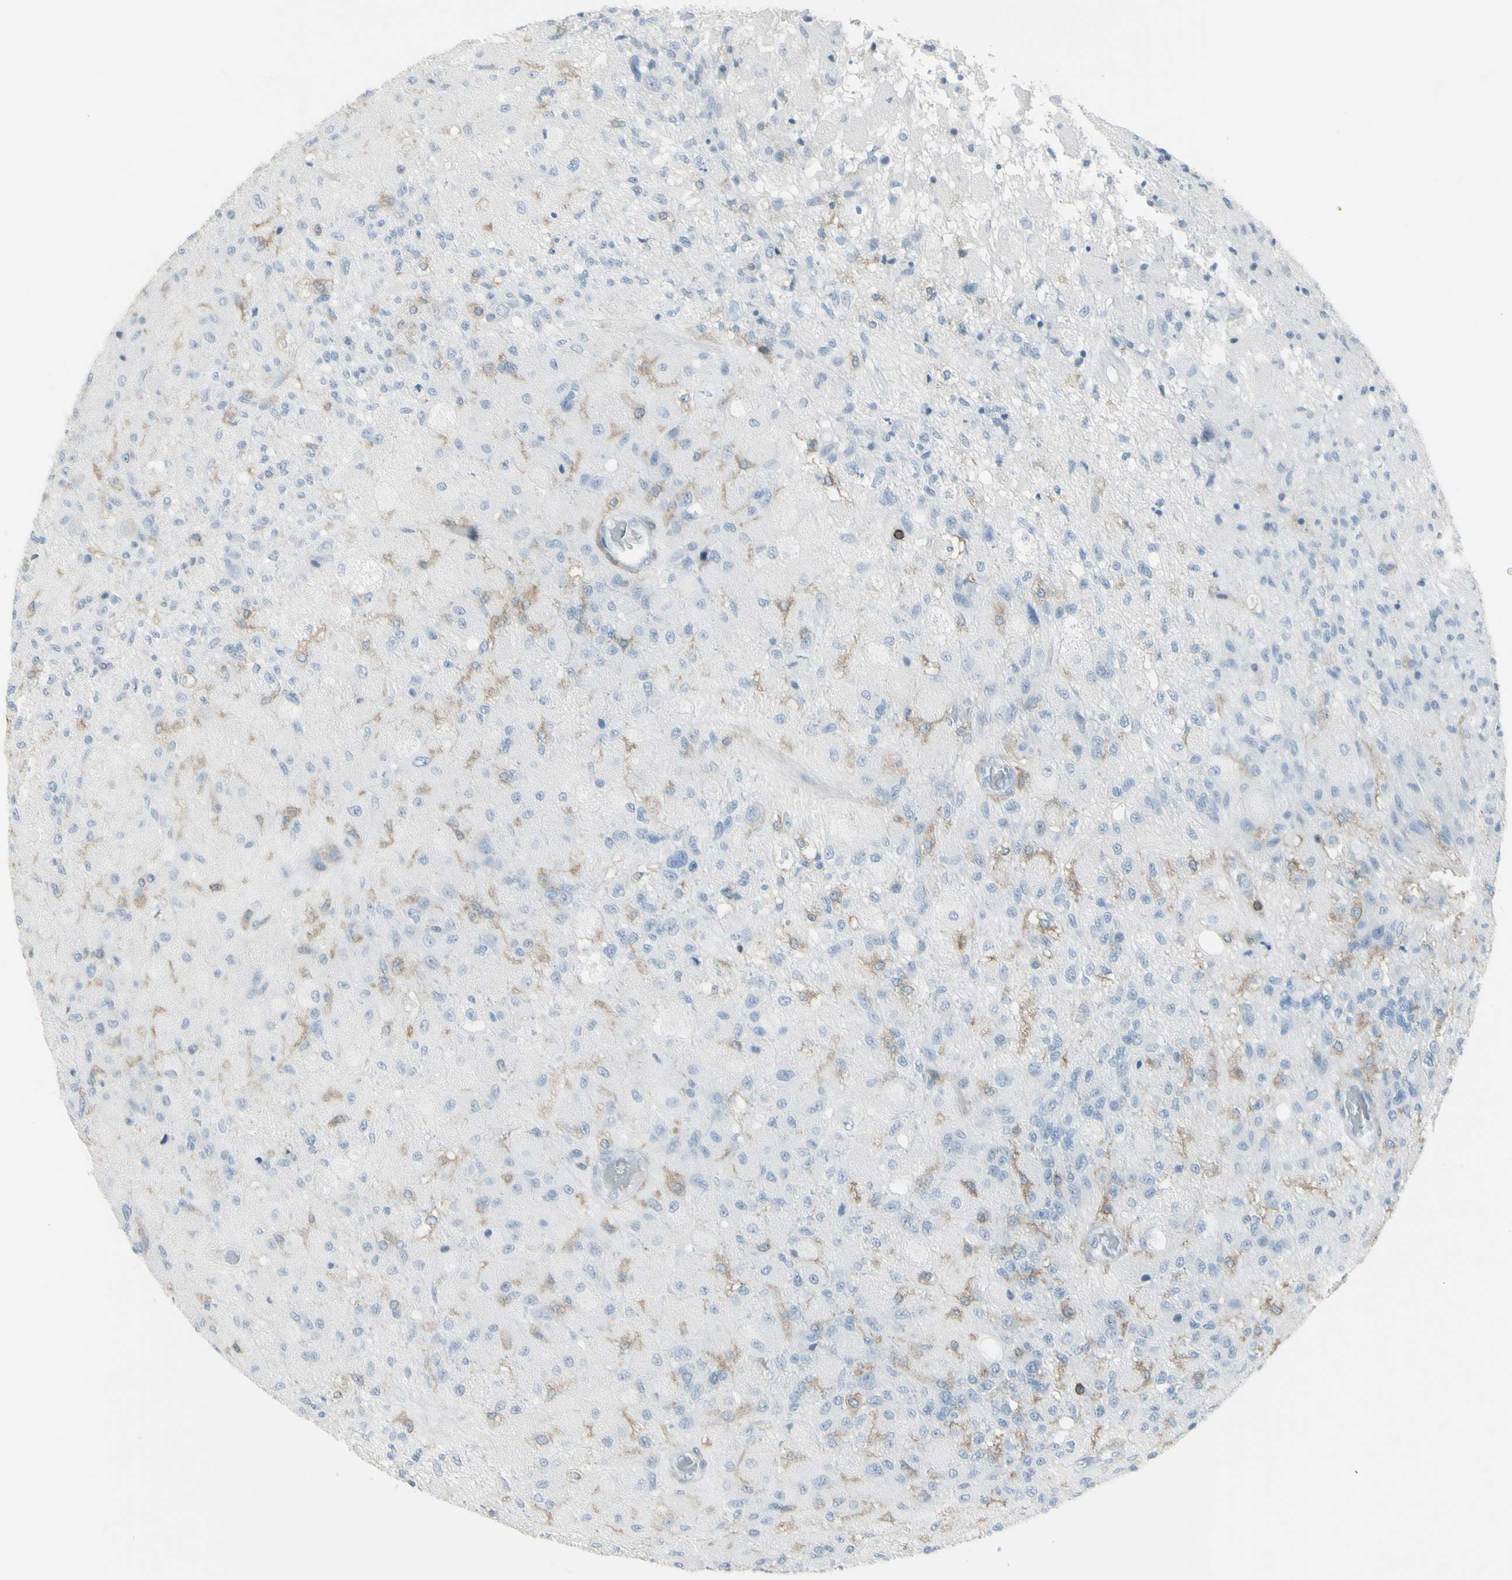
{"staining": {"intensity": "weak", "quantity": "<25%", "location": "cytoplasmic/membranous"}, "tissue": "glioma", "cell_type": "Tumor cells", "image_type": "cancer", "snomed": [{"axis": "morphology", "description": "Normal tissue, NOS"}, {"axis": "morphology", "description": "Glioma, malignant, High grade"}, {"axis": "topography", "description": "Cerebral cortex"}], "caption": "Human malignant high-grade glioma stained for a protein using immunohistochemistry (IHC) reveals no positivity in tumor cells.", "gene": "NRG1", "patient": {"sex": "male", "age": 77}}